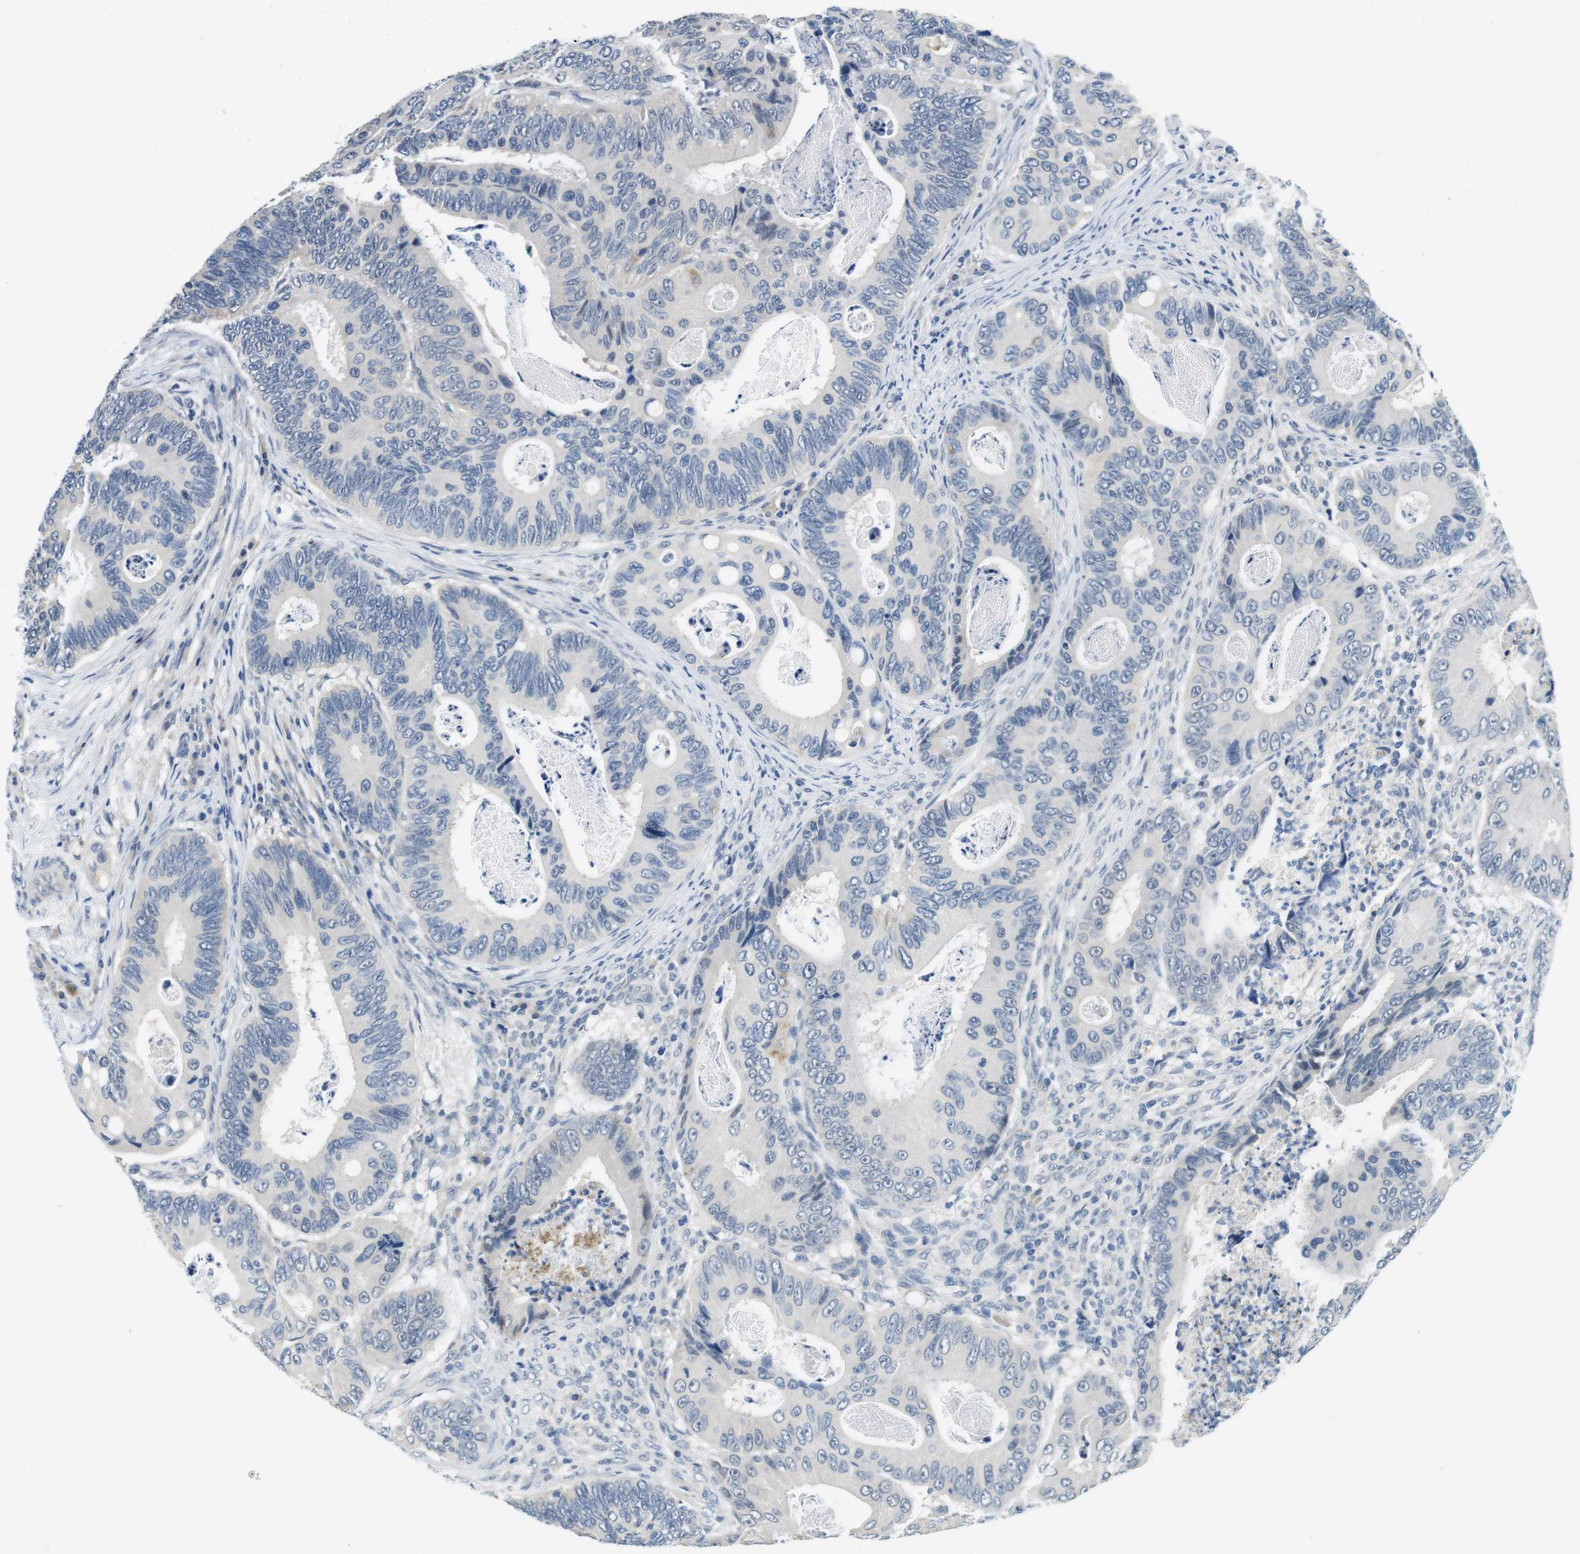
{"staining": {"intensity": "negative", "quantity": "none", "location": "none"}, "tissue": "colorectal cancer", "cell_type": "Tumor cells", "image_type": "cancer", "snomed": [{"axis": "morphology", "description": "Inflammation, NOS"}, {"axis": "morphology", "description": "Adenocarcinoma, NOS"}, {"axis": "topography", "description": "Colon"}], "caption": "Immunohistochemical staining of human colorectal cancer (adenocarcinoma) demonstrates no significant positivity in tumor cells.", "gene": "DTNA", "patient": {"sex": "male", "age": 72}}